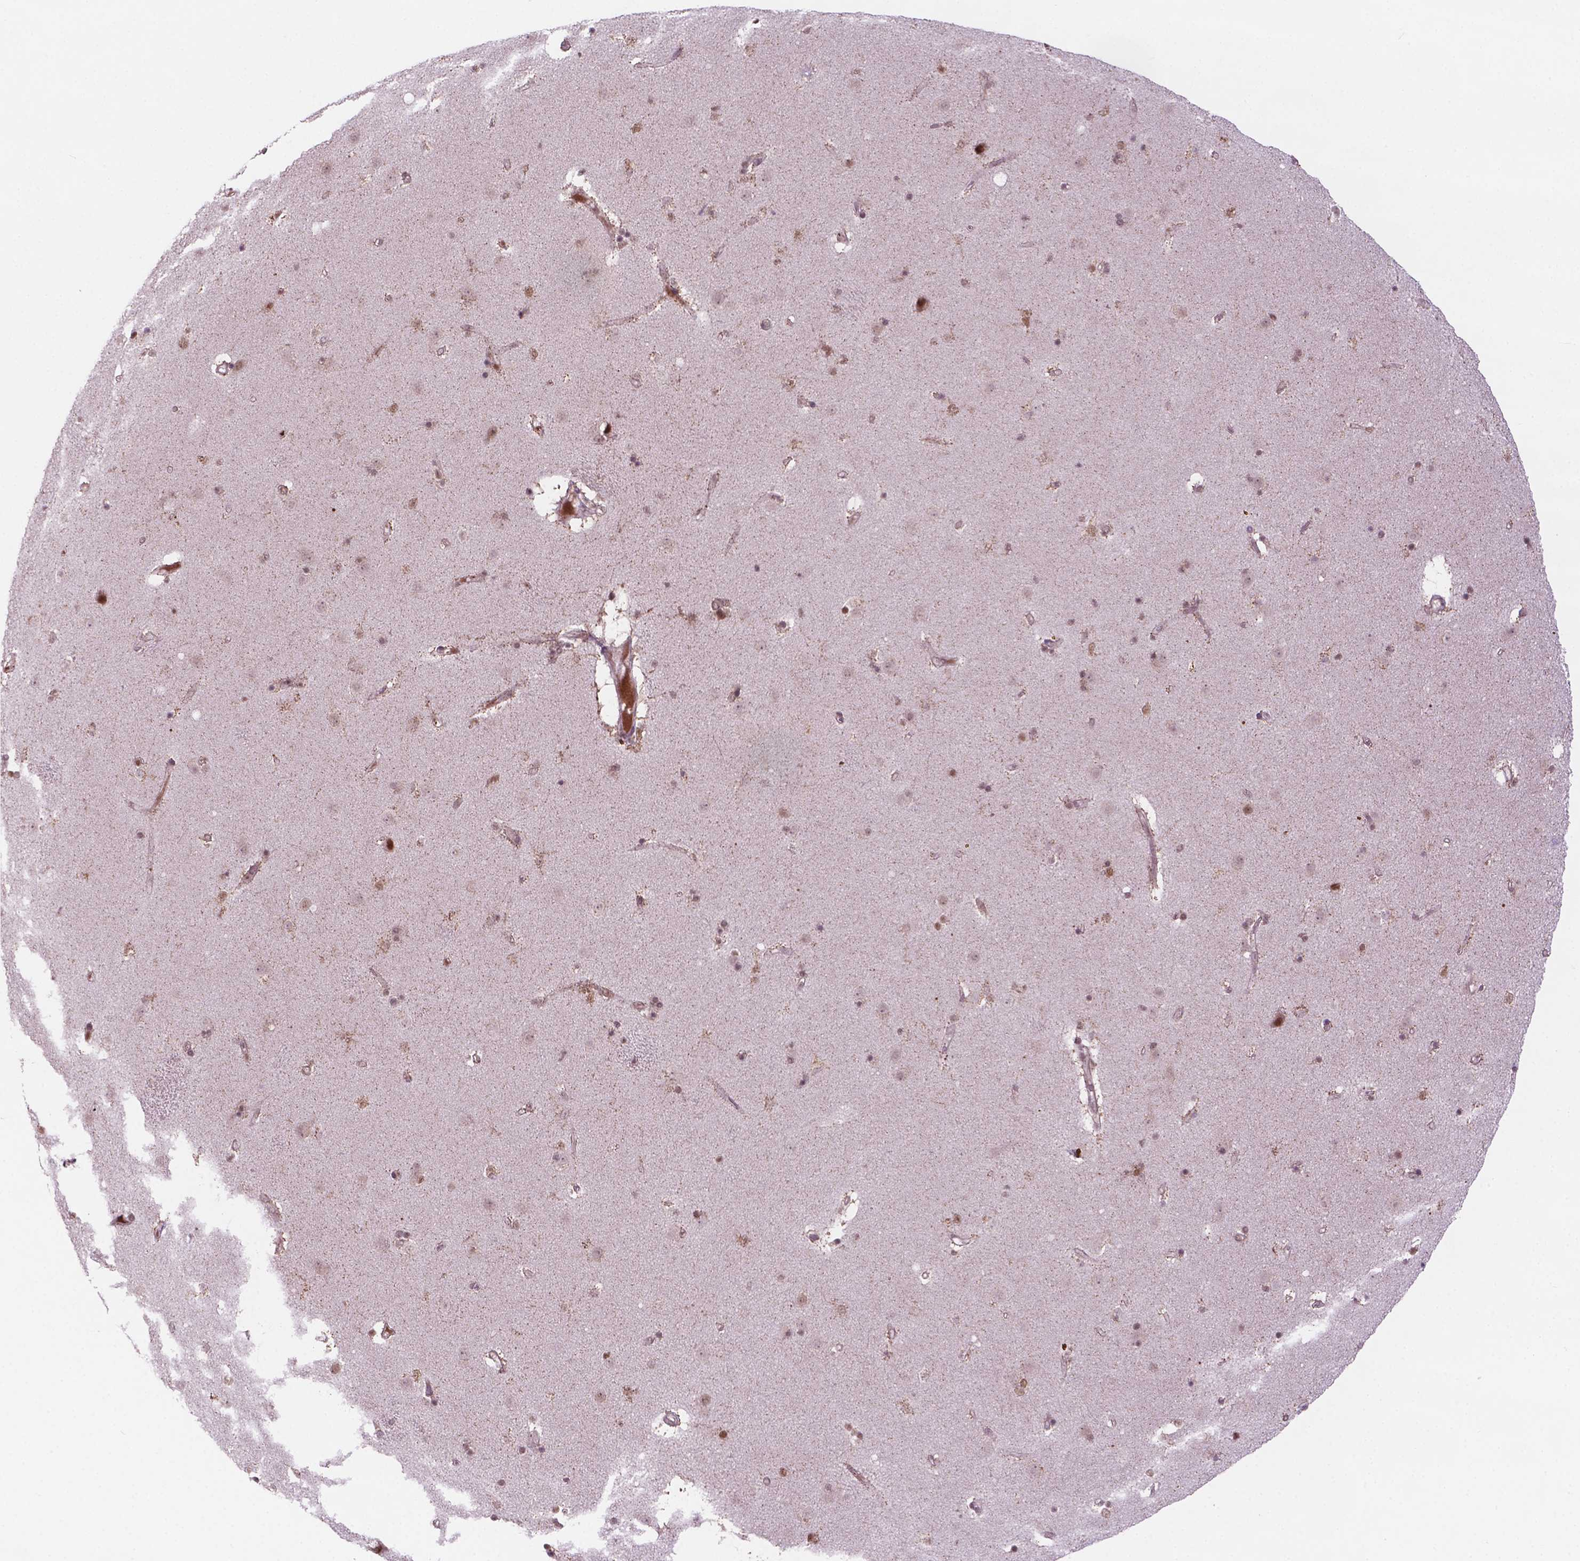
{"staining": {"intensity": "weak", "quantity": "<25%", "location": "nuclear"}, "tissue": "caudate", "cell_type": "Glial cells", "image_type": "normal", "snomed": [{"axis": "morphology", "description": "Normal tissue, NOS"}, {"axis": "topography", "description": "Lateral ventricle wall"}], "caption": "An IHC histopathology image of normal caudate is shown. There is no staining in glial cells of caudate.", "gene": "PHAX", "patient": {"sex": "female", "age": 71}}